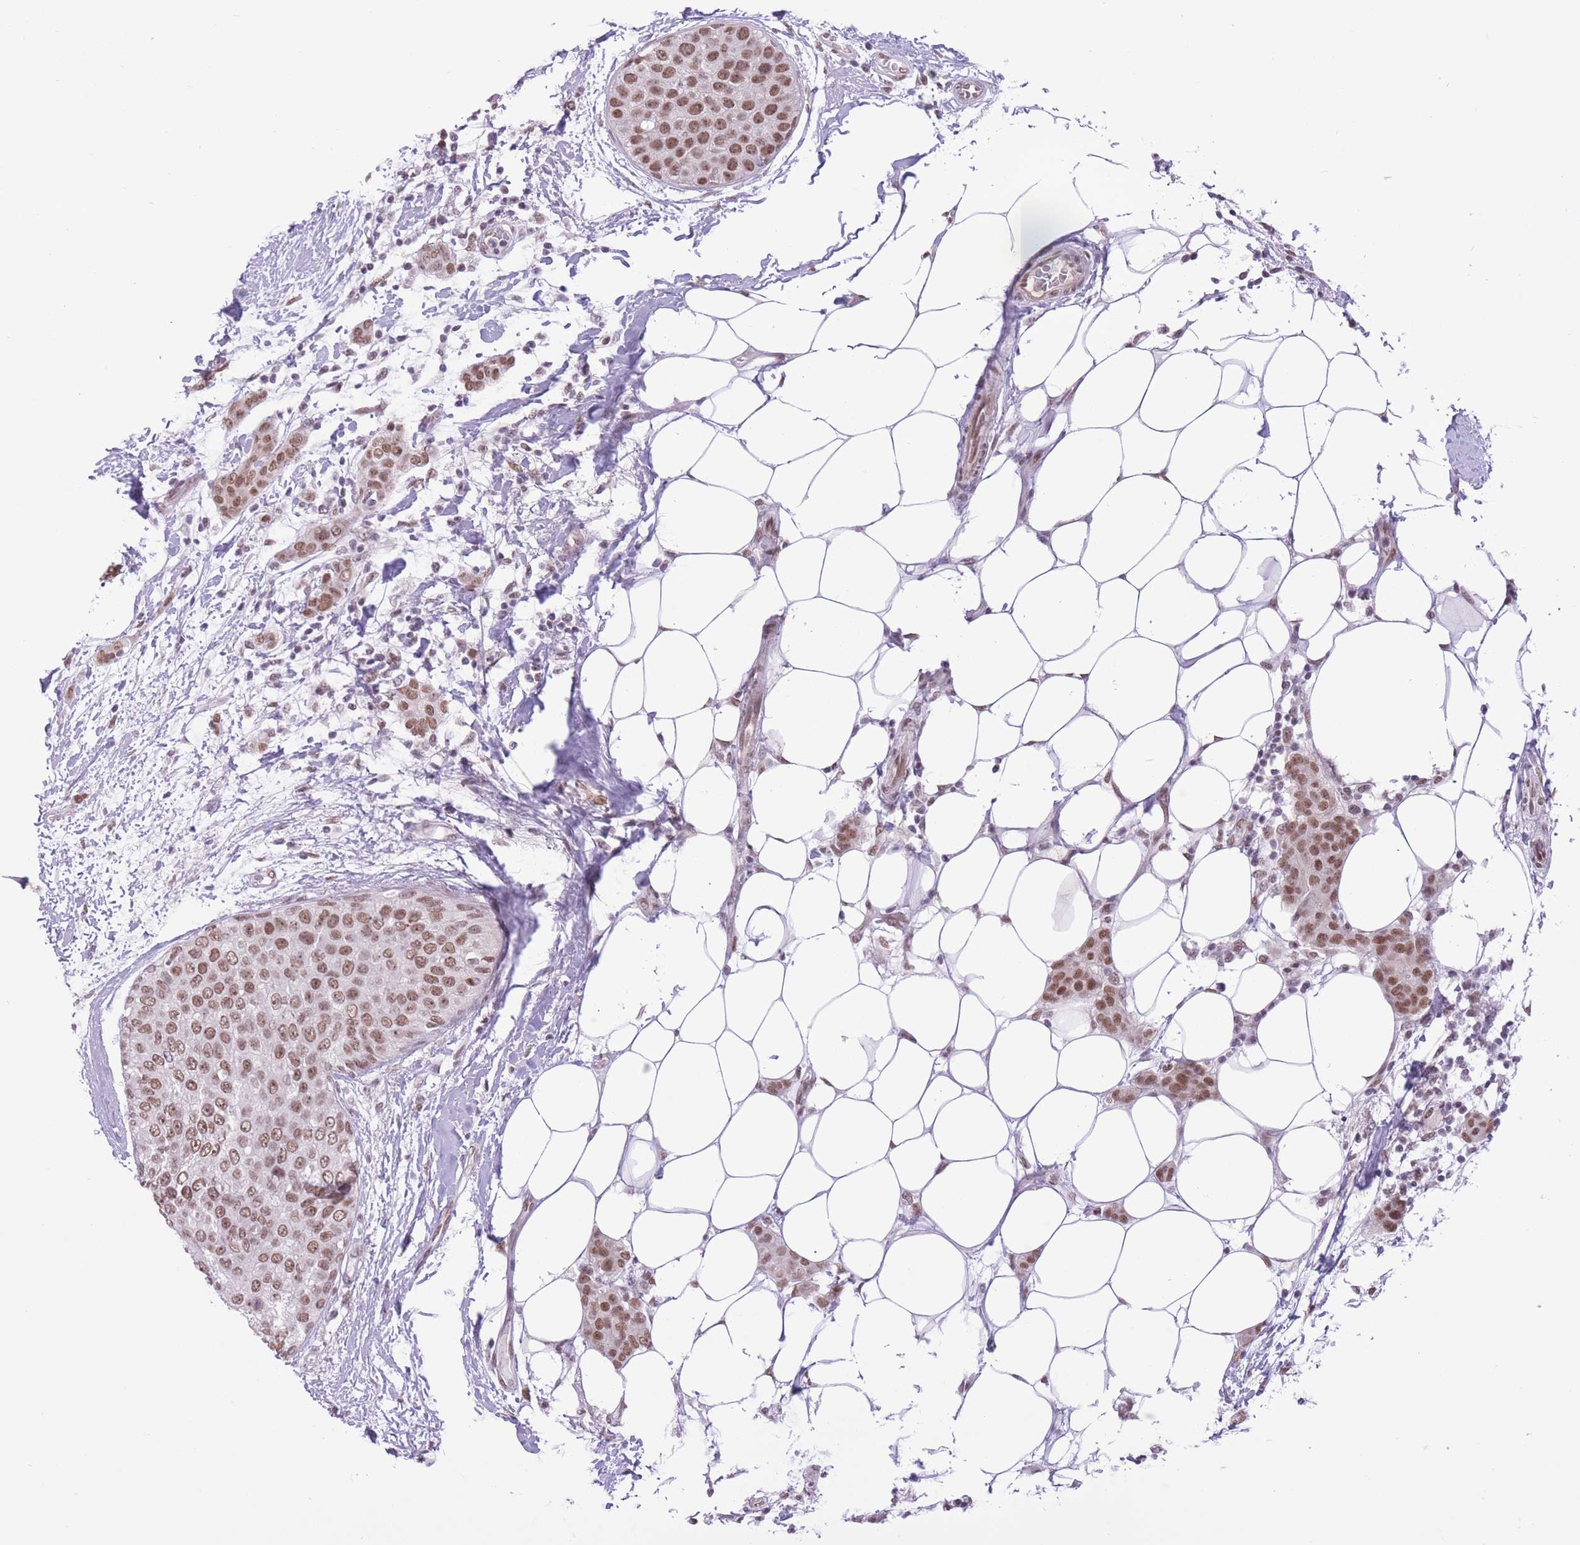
{"staining": {"intensity": "moderate", "quantity": ">75%", "location": "nuclear"}, "tissue": "breast cancer", "cell_type": "Tumor cells", "image_type": "cancer", "snomed": [{"axis": "morphology", "description": "Duct carcinoma"}, {"axis": "topography", "description": "Breast"}], "caption": "Immunohistochemistry of human breast infiltrating ductal carcinoma displays medium levels of moderate nuclear expression in approximately >75% of tumor cells.", "gene": "ZBED5", "patient": {"sex": "female", "age": 72}}